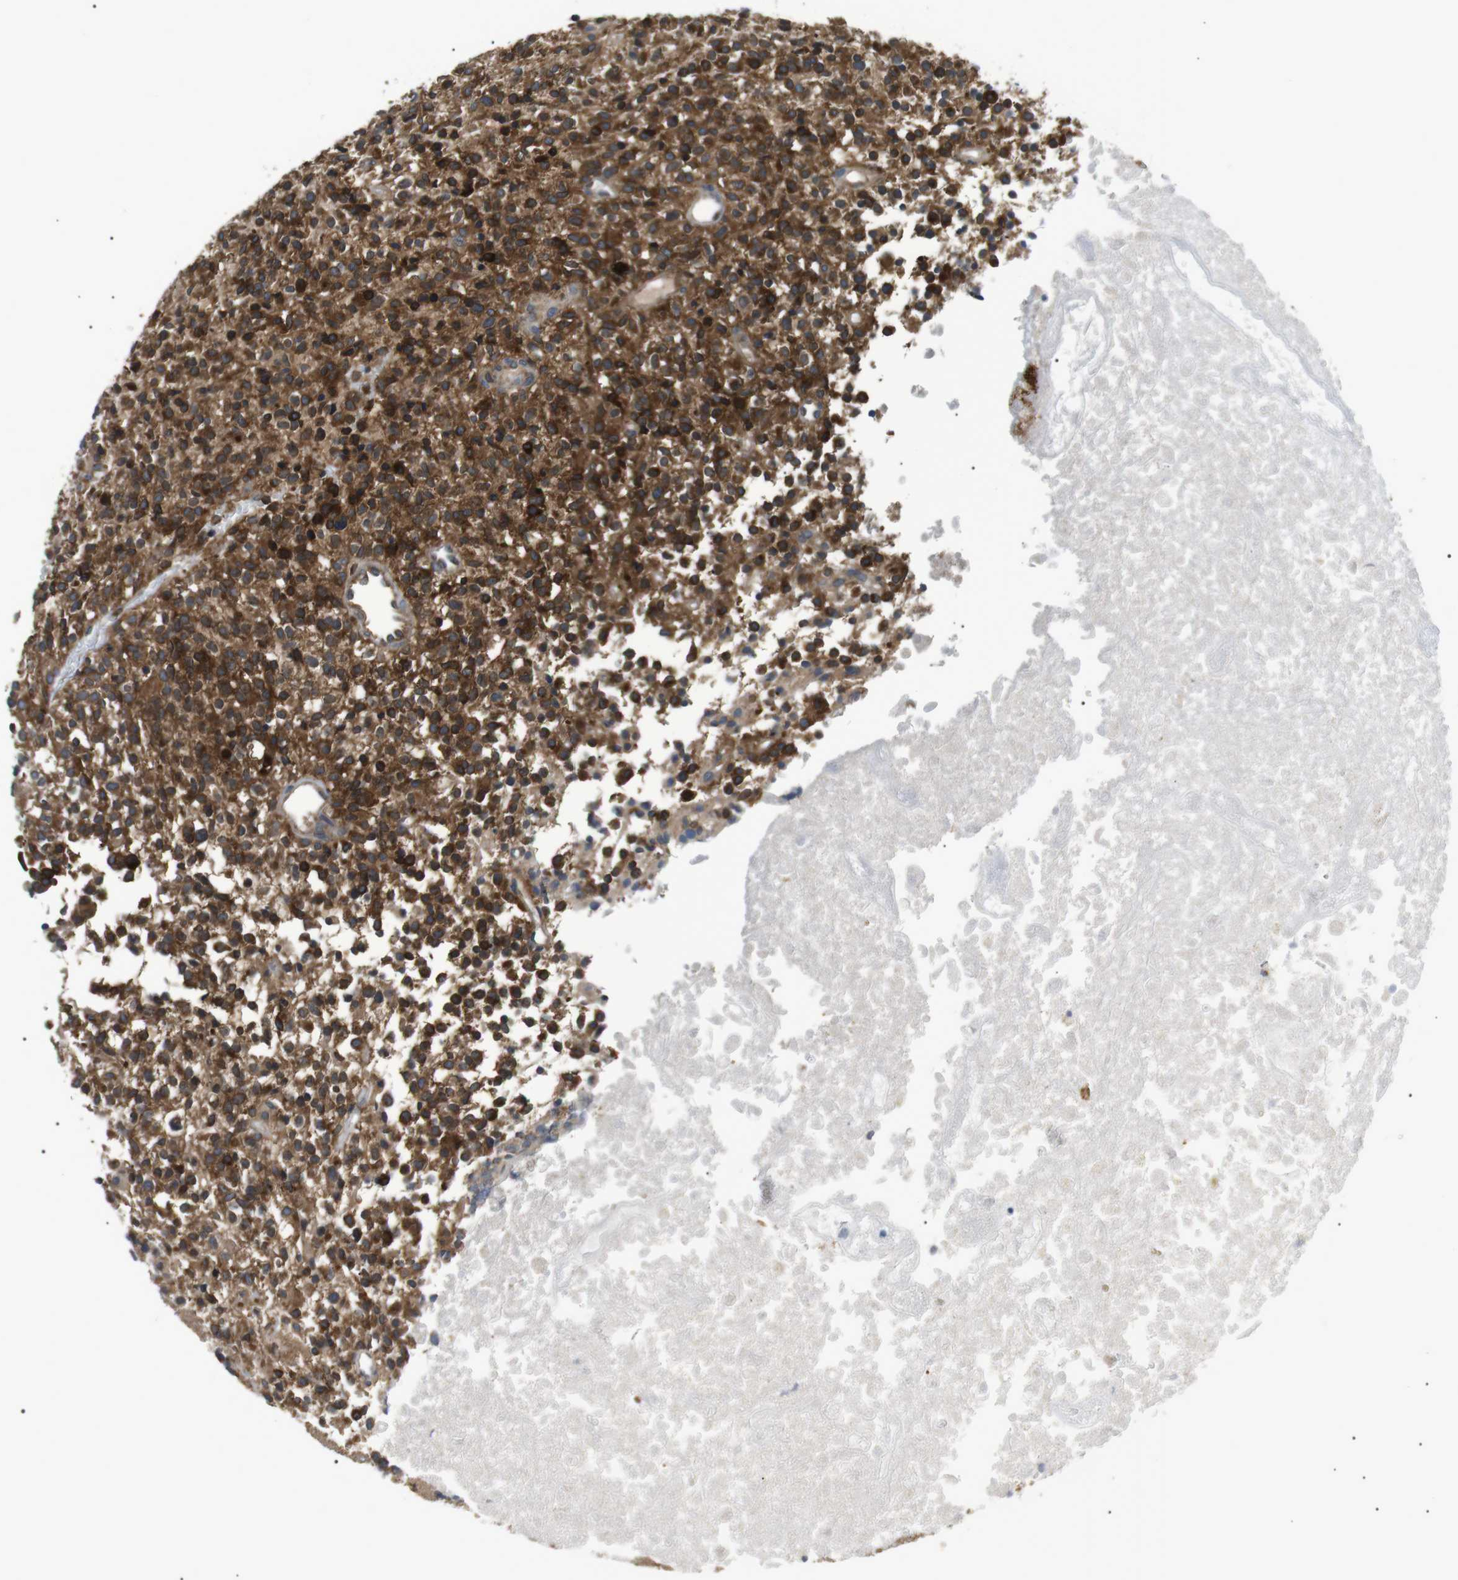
{"staining": {"intensity": "strong", "quantity": "25%-75%", "location": "cytoplasmic/membranous"}, "tissue": "glioma", "cell_type": "Tumor cells", "image_type": "cancer", "snomed": [{"axis": "morphology", "description": "Glioma, malignant, High grade"}, {"axis": "topography", "description": "Brain"}], "caption": "A brown stain highlights strong cytoplasmic/membranous staining of a protein in glioma tumor cells.", "gene": "RAB9A", "patient": {"sex": "female", "age": 59}}